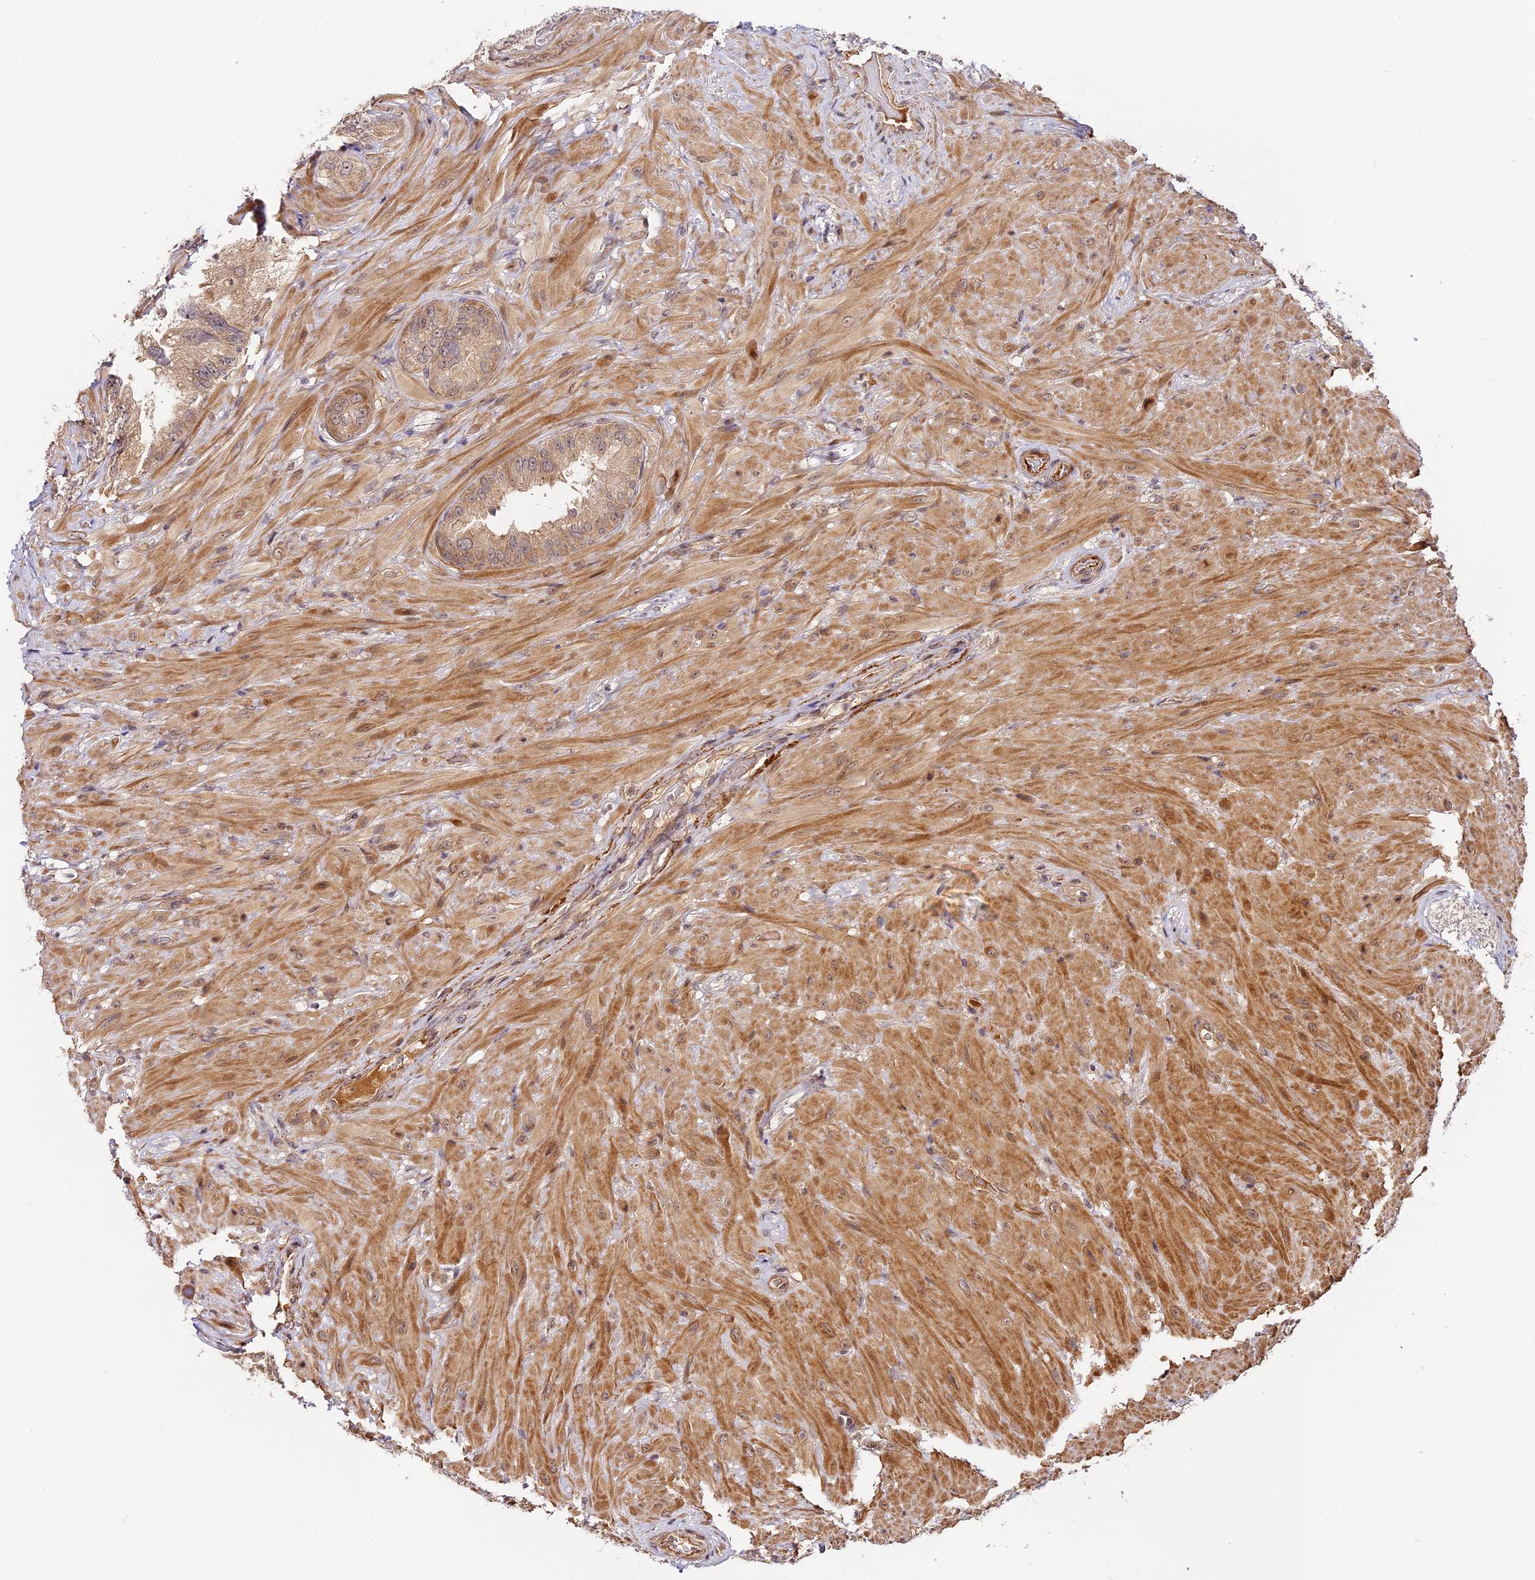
{"staining": {"intensity": "weak", "quantity": "25%-75%", "location": "cytoplasmic/membranous,nuclear"}, "tissue": "seminal vesicle", "cell_type": "Glandular cells", "image_type": "normal", "snomed": [{"axis": "morphology", "description": "Normal tissue, NOS"}, {"axis": "topography", "description": "Seminal veicle"}, {"axis": "topography", "description": "Peripheral nerve tissue"}], "caption": "High-power microscopy captured an IHC photomicrograph of normal seminal vesicle, revealing weak cytoplasmic/membranous,nuclear expression in about 25%-75% of glandular cells. (IHC, brightfield microscopy, high magnification).", "gene": "IMPACT", "patient": {"sex": "male", "age": 67}}